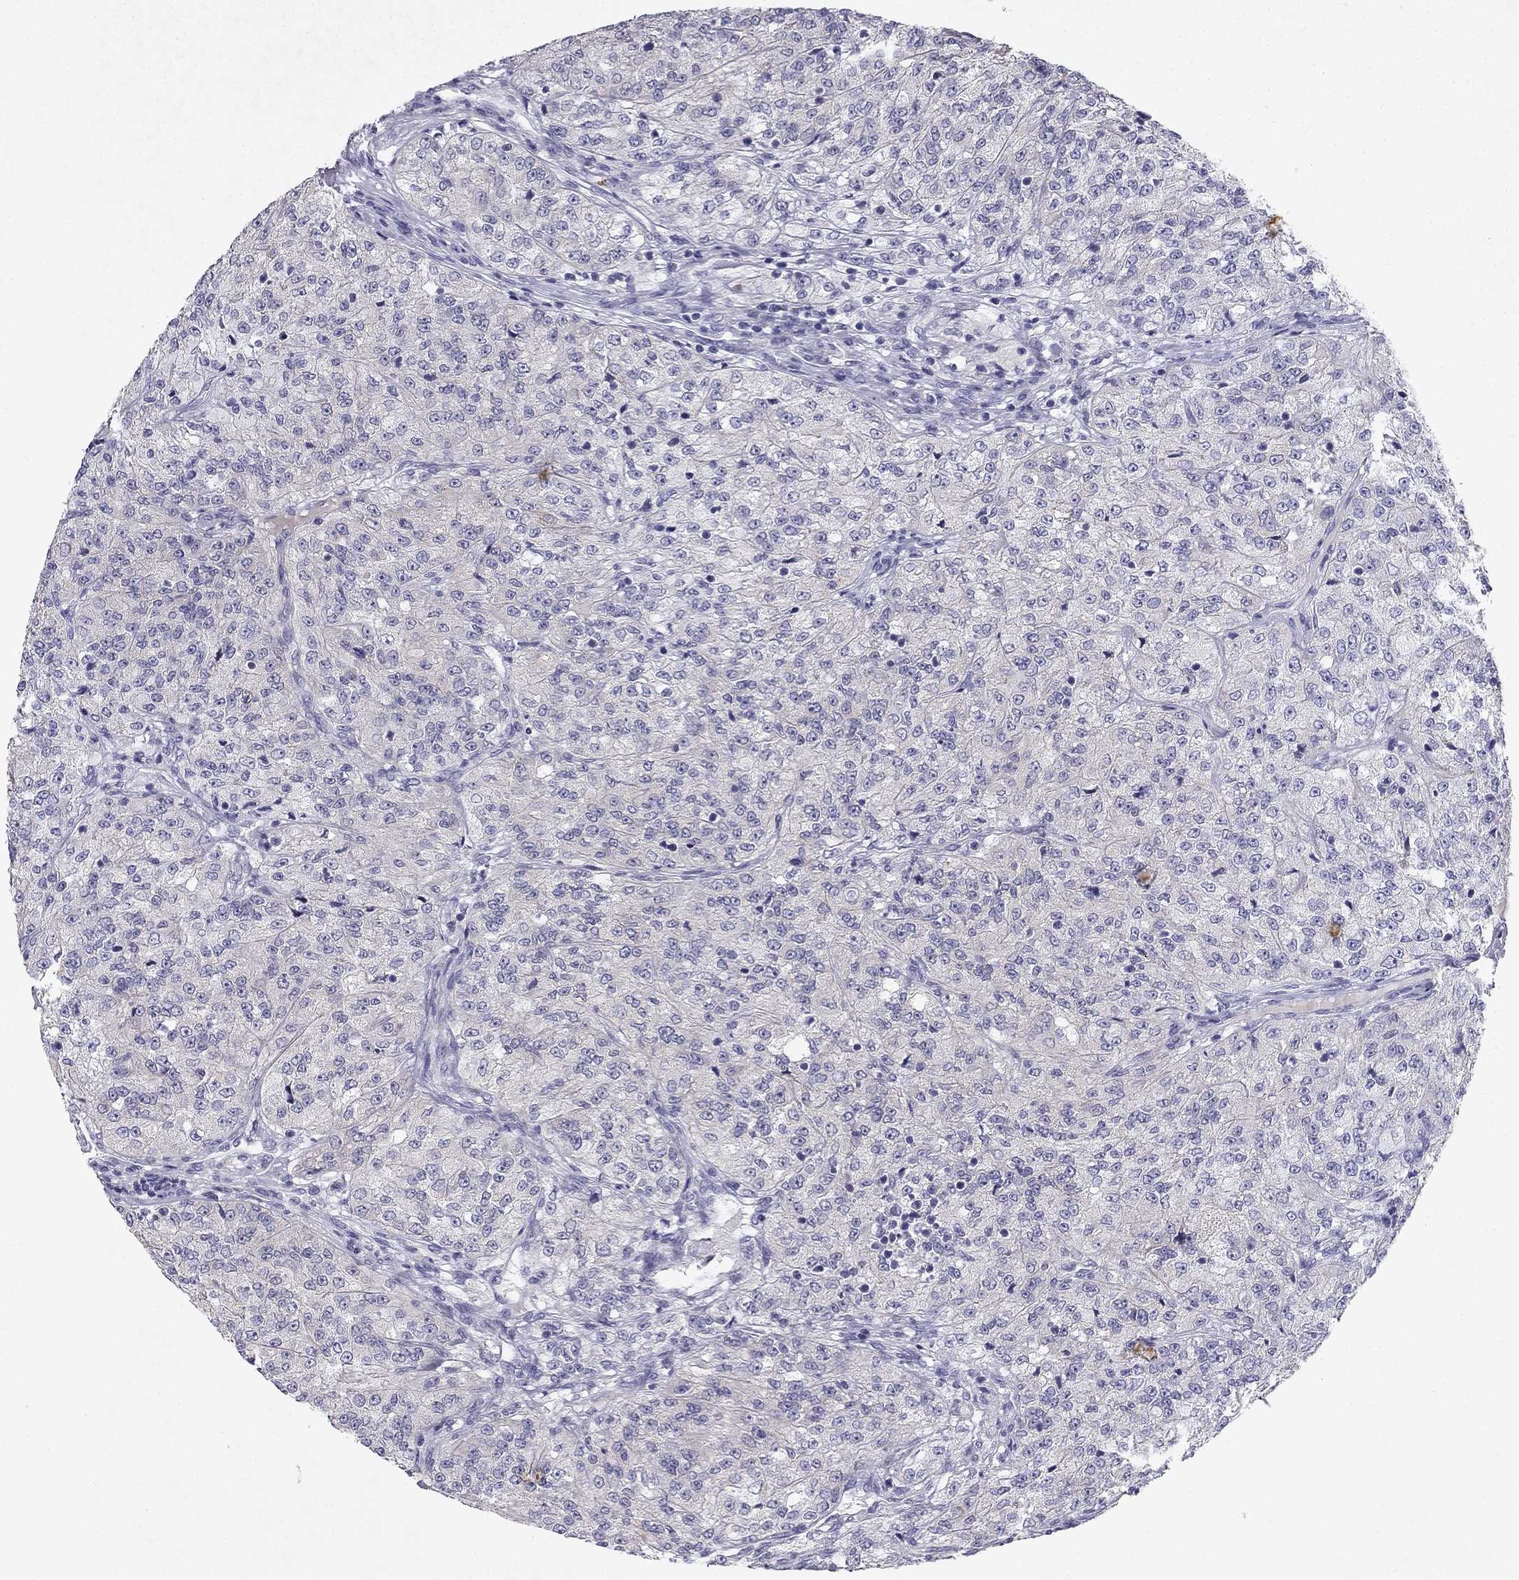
{"staining": {"intensity": "negative", "quantity": "none", "location": "none"}, "tissue": "renal cancer", "cell_type": "Tumor cells", "image_type": "cancer", "snomed": [{"axis": "morphology", "description": "Adenocarcinoma, NOS"}, {"axis": "topography", "description": "Kidney"}], "caption": "Immunohistochemistry micrograph of neoplastic tissue: human renal cancer (adenocarcinoma) stained with DAB displays no significant protein expression in tumor cells.", "gene": "SLC6A4", "patient": {"sex": "female", "age": 63}}